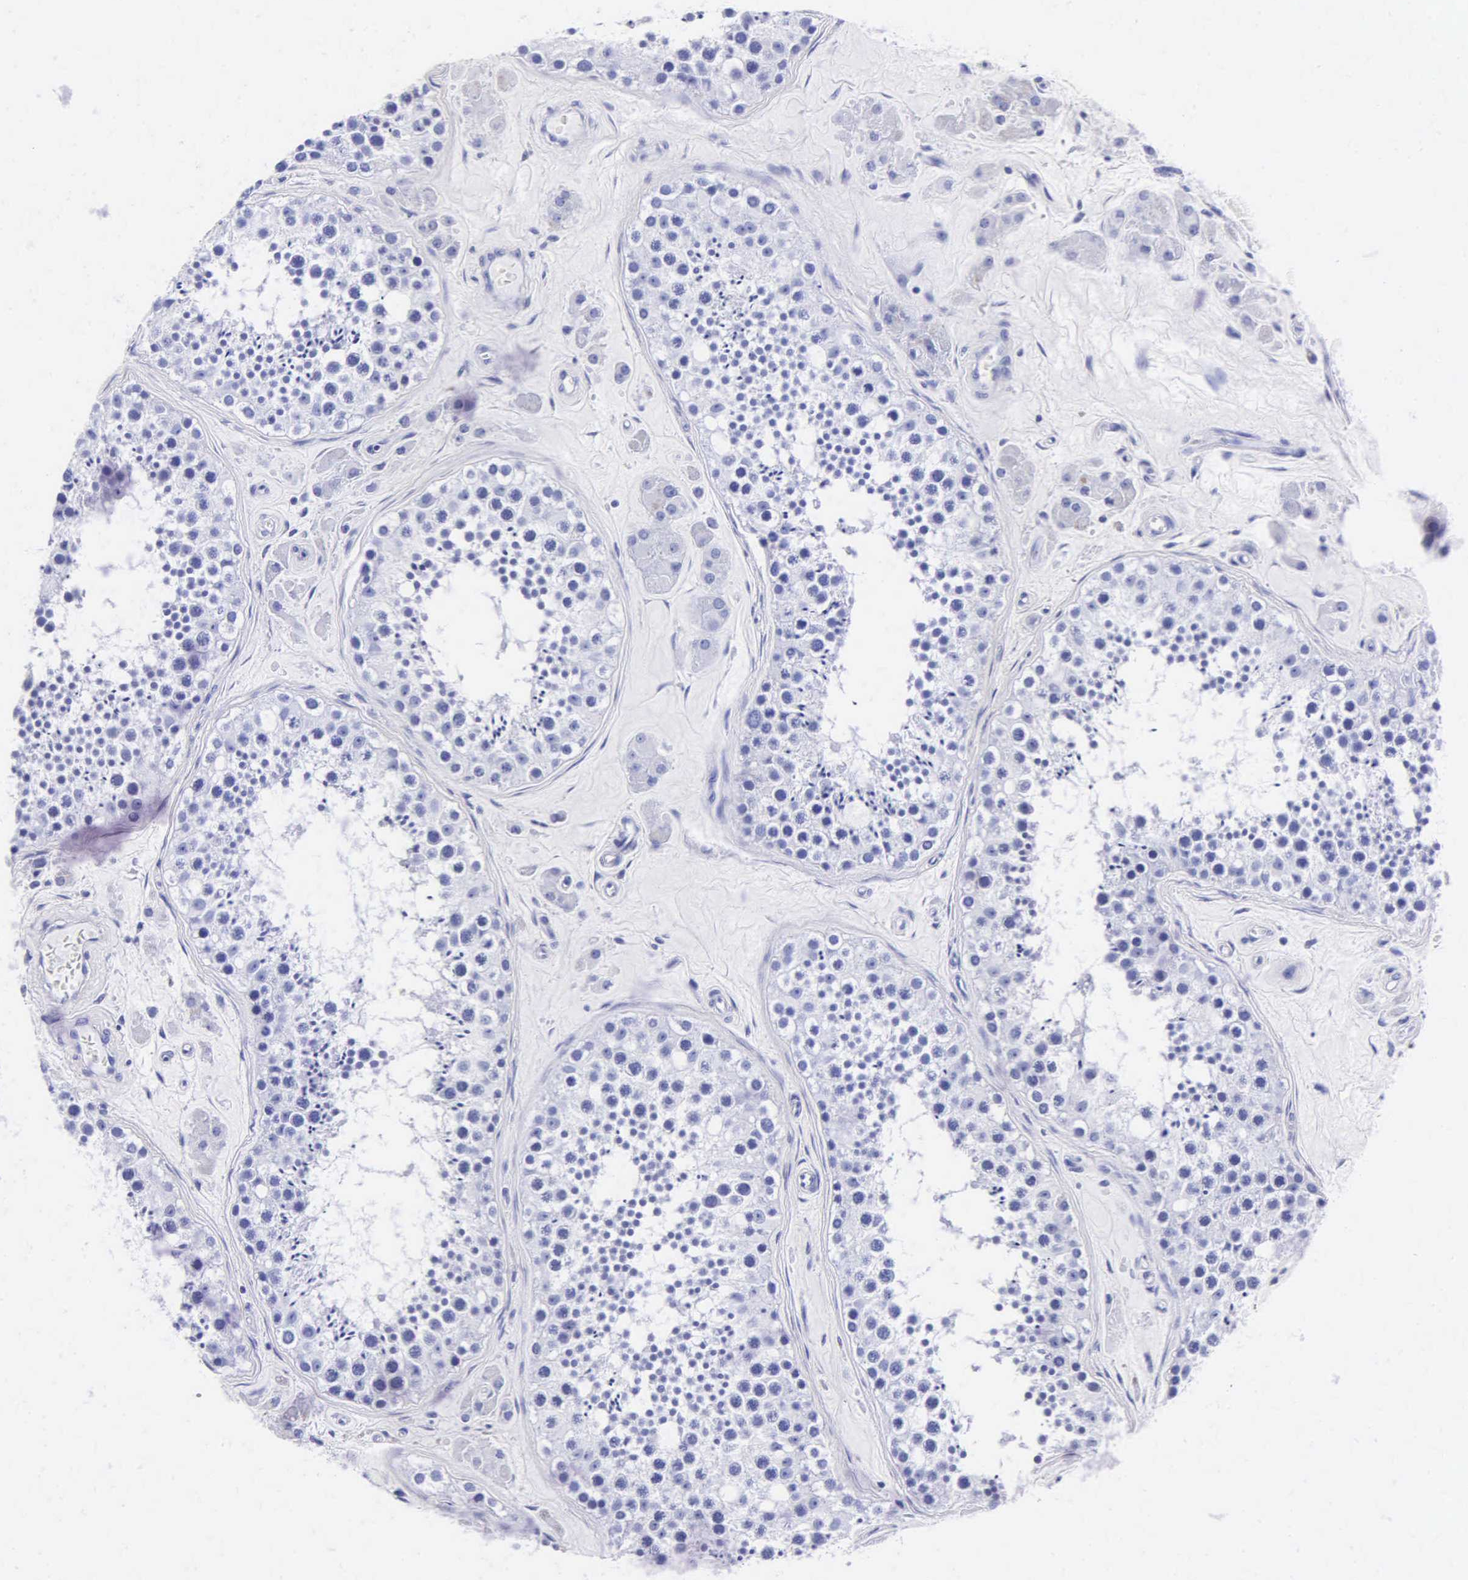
{"staining": {"intensity": "negative", "quantity": "none", "location": "none"}, "tissue": "testis", "cell_type": "Cells in seminiferous ducts", "image_type": "normal", "snomed": [{"axis": "morphology", "description": "Normal tissue, NOS"}, {"axis": "topography", "description": "Testis"}], "caption": "Cells in seminiferous ducts show no significant protein positivity in unremarkable testis. (Brightfield microscopy of DAB (3,3'-diaminobenzidine) IHC at high magnification).", "gene": "MB", "patient": {"sex": "male", "age": 38}}